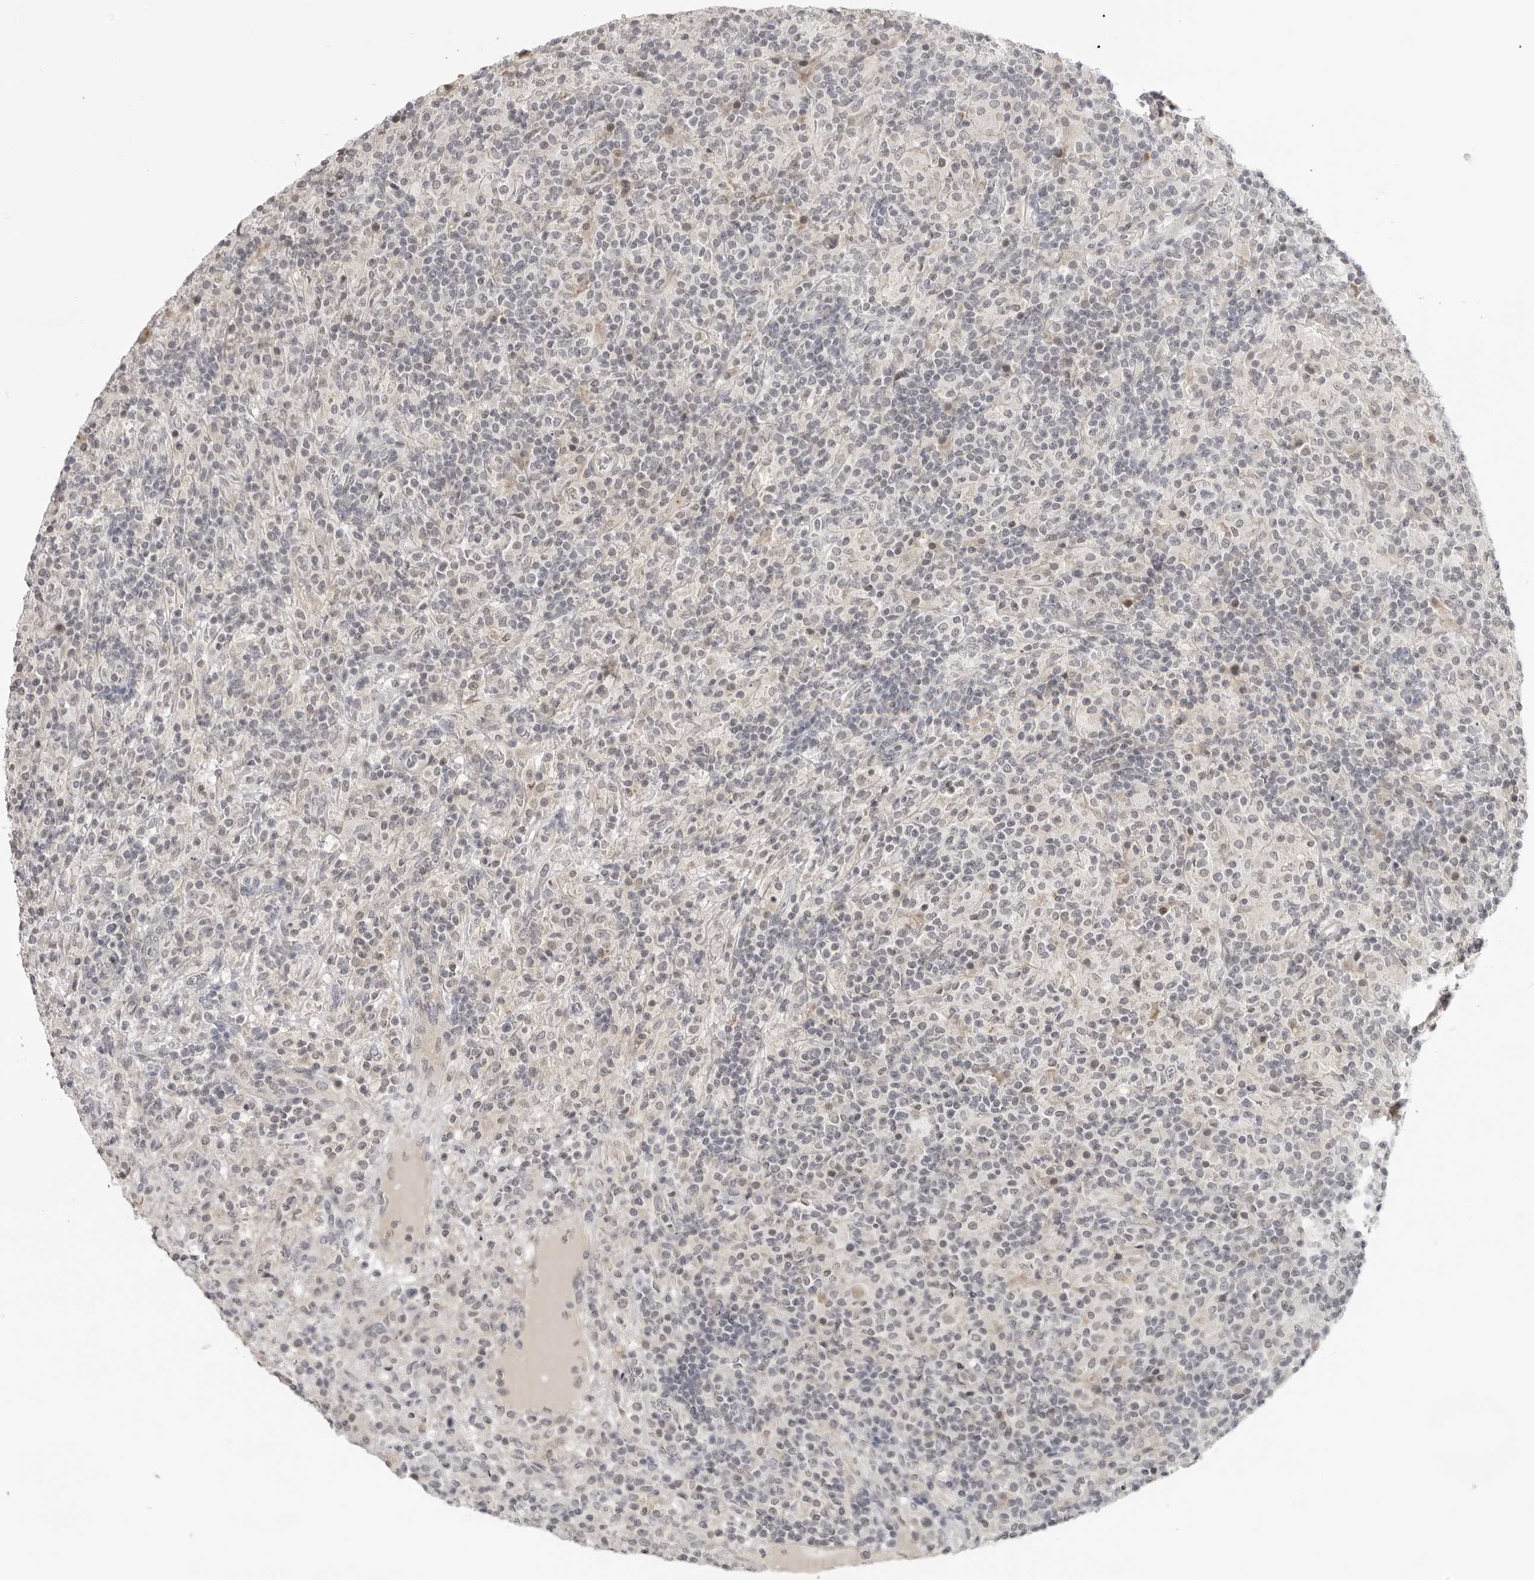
{"staining": {"intensity": "weak", "quantity": "<25%", "location": "cytoplasmic/membranous"}, "tissue": "lymphoma", "cell_type": "Tumor cells", "image_type": "cancer", "snomed": [{"axis": "morphology", "description": "Hodgkin's disease, NOS"}, {"axis": "topography", "description": "Lymph node"}], "caption": "Image shows no protein expression in tumor cells of Hodgkin's disease tissue.", "gene": "ACP6", "patient": {"sex": "male", "age": 70}}